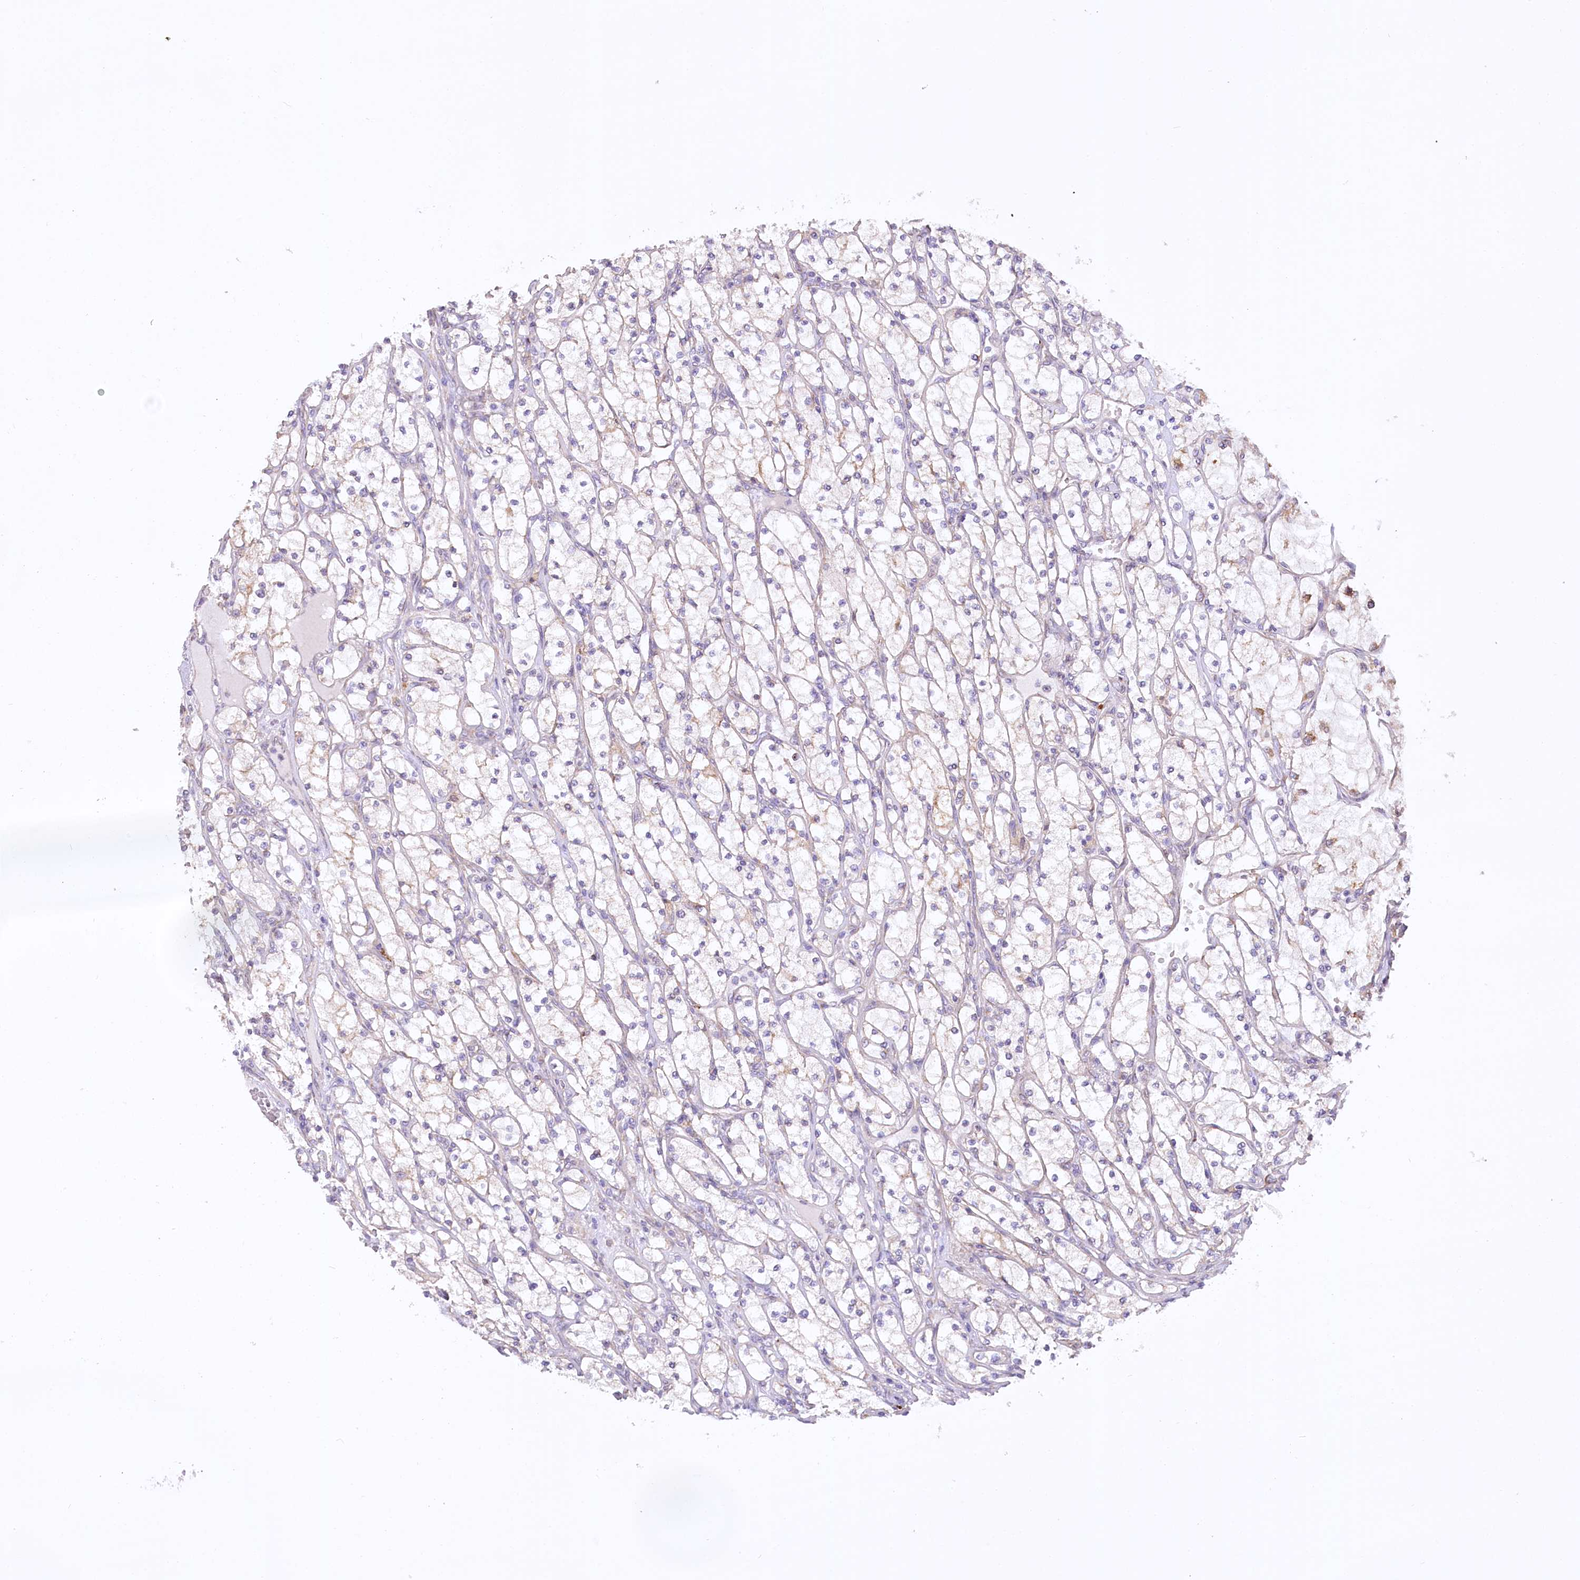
{"staining": {"intensity": "negative", "quantity": "none", "location": "none"}, "tissue": "renal cancer", "cell_type": "Tumor cells", "image_type": "cancer", "snomed": [{"axis": "morphology", "description": "Adenocarcinoma, NOS"}, {"axis": "topography", "description": "Kidney"}], "caption": "Immunohistochemical staining of human renal cancer (adenocarcinoma) displays no significant staining in tumor cells. The staining was performed using DAB (3,3'-diaminobenzidine) to visualize the protein expression in brown, while the nuclei were stained in blue with hematoxylin (Magnification: 20x).", "gene": "NCKAP5", "patient": {"sex": "male", "age": 80}}